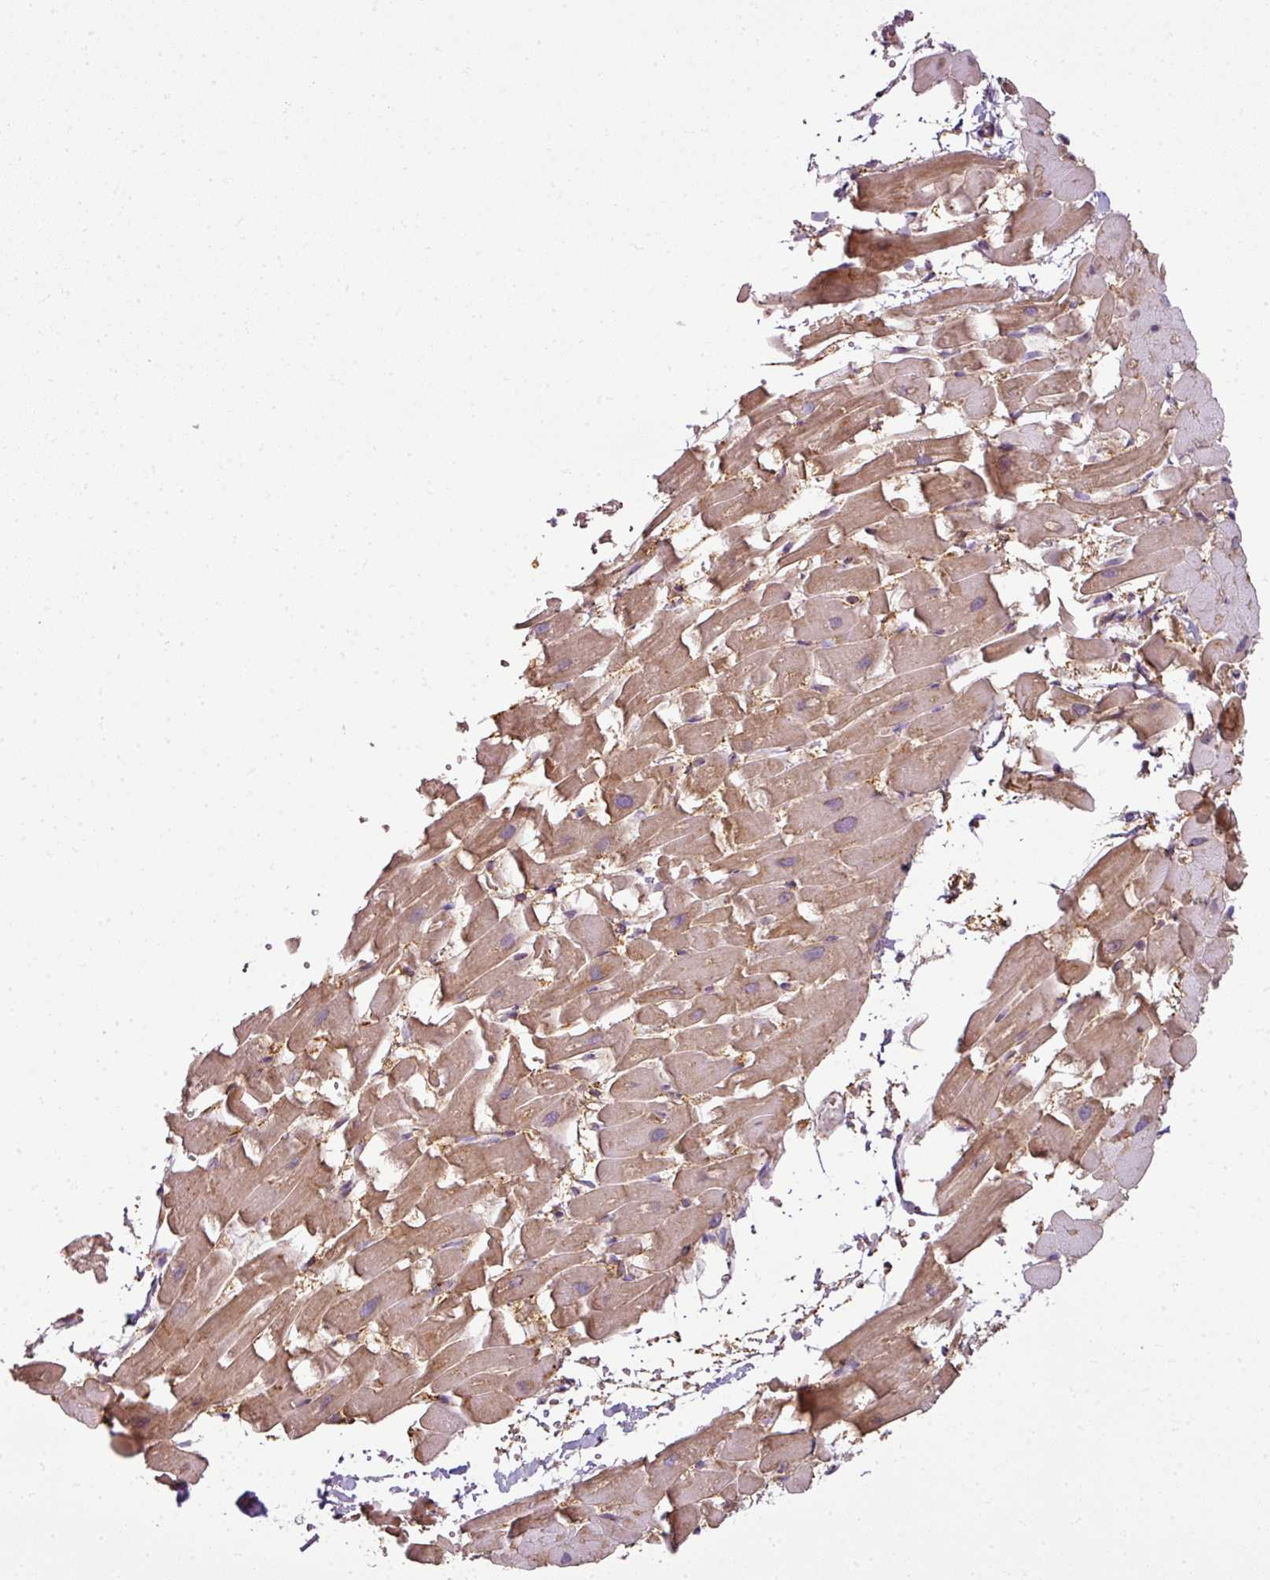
{"staining": {"intensity": "strong", "quantity": ">75%", "location": "cytoplasmic/membranous"}, "tissue": "heart muscle", "cell_type": "Cardiomyocytes", "image_type": "normal", "snomed": [{"axis": "morphology", "description": "Normal tissue, NOS"}, {"axis": "topography", "description": "Heart"}], "caption": "Protein staining of benign heart muscle demonstrates strong cytoplasmic/membranous expression in about >75% of cardiomyocytes.", "gene": "ANKRD18A", "patient": {"sex": "male", "age": 37}}